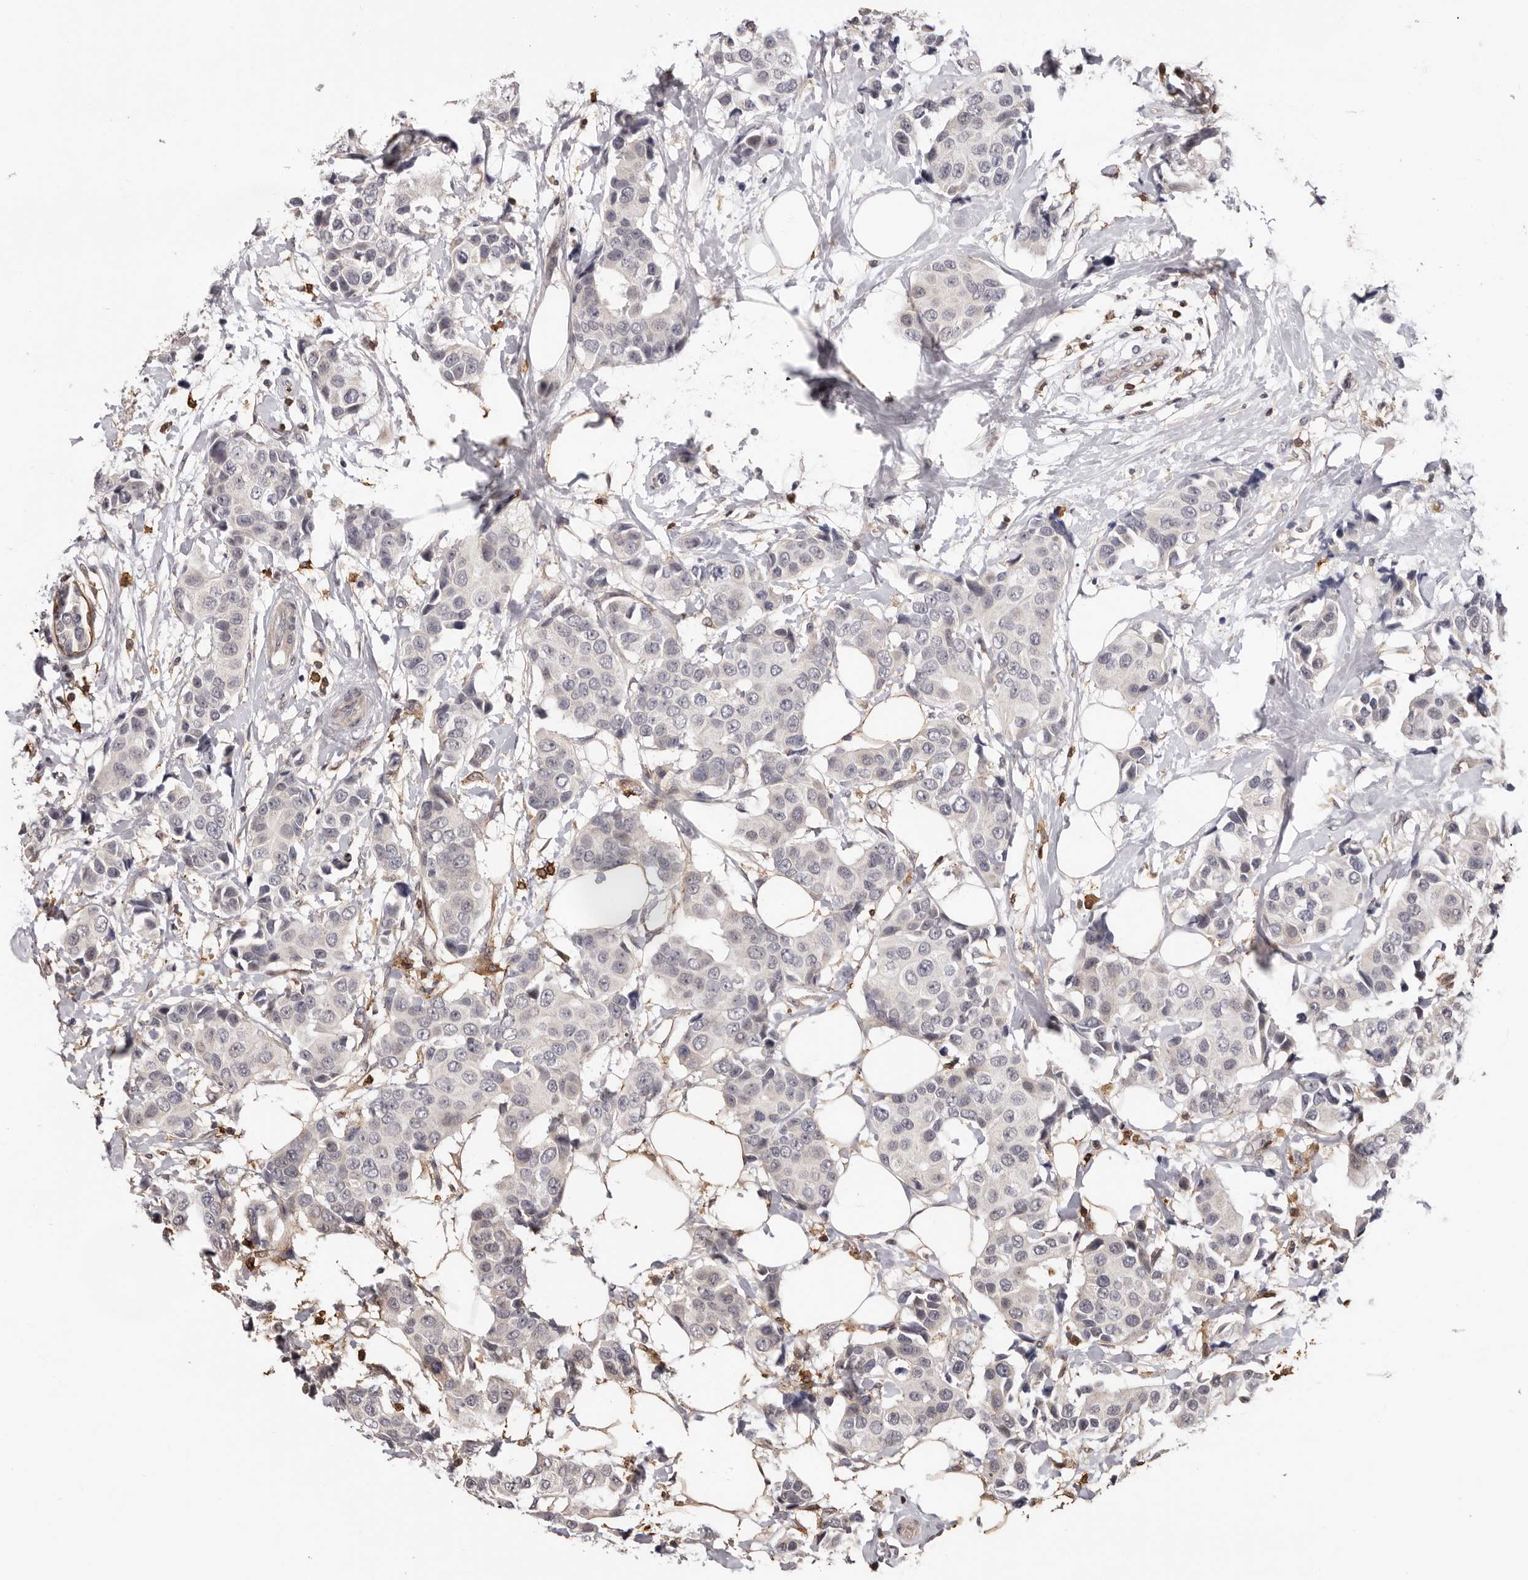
{"staining": {"intensity": "negative", "quantity": "none", "location": "none"}, "tissue": "breast cancer", "cell_type": "Tumor cells", "image_type": "cancer", "snomed": [{"axis": "morphology", "description": "Normal tissue, NOS"}, {"axis": "morphology", "description": "Duct carcinoma"}, {"axis": "topography", "description": "Breast"}], "caption": "A photomicrograph of human breast cancer (intraductal carcinoma) is negative for staining in tumor cells.", "gene": "PRR12", "patient": {"sex": "female", "age": 39}}